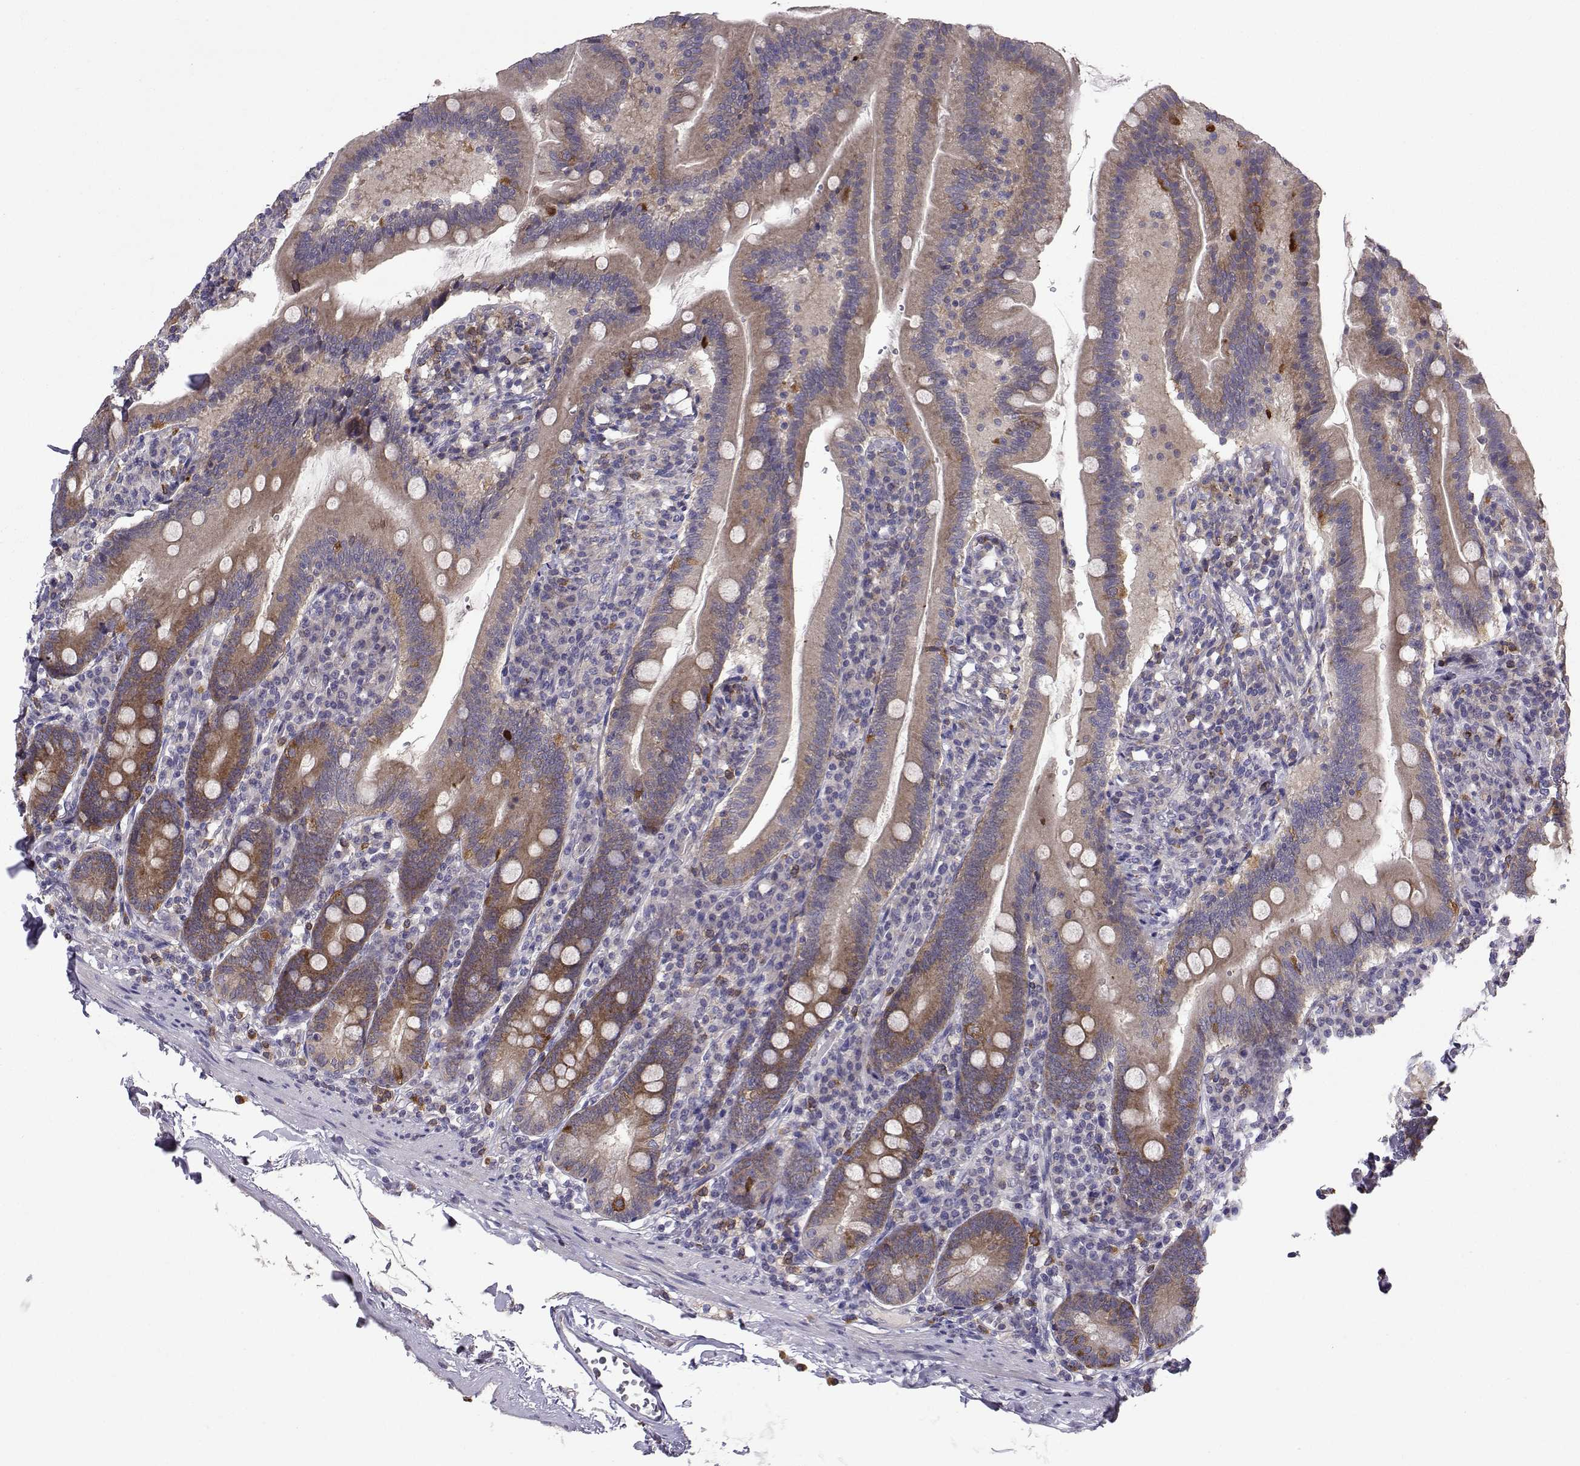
{"staining": {"intensity": "moderate", "quantity": "25%-75%", "location": "cytoplasmic/membranous"}, "tissue": "duodenum", "cell_type": "Glandular cells", "image_type": "normal", "snomed": [{"axis": "morphology", "description": "Normal tissue, NOS"}, {"axis": "topography", "description": "Duodenum"}], "caption": "High-power microscopy captured an IHC image of unremarkable duodenum, revealing moderate cytoplasmic/membranous positivity in about 25%-75% of glandular cells.", "gene": "STXBP5", "patient": {"sex": "female", "age": 67}}